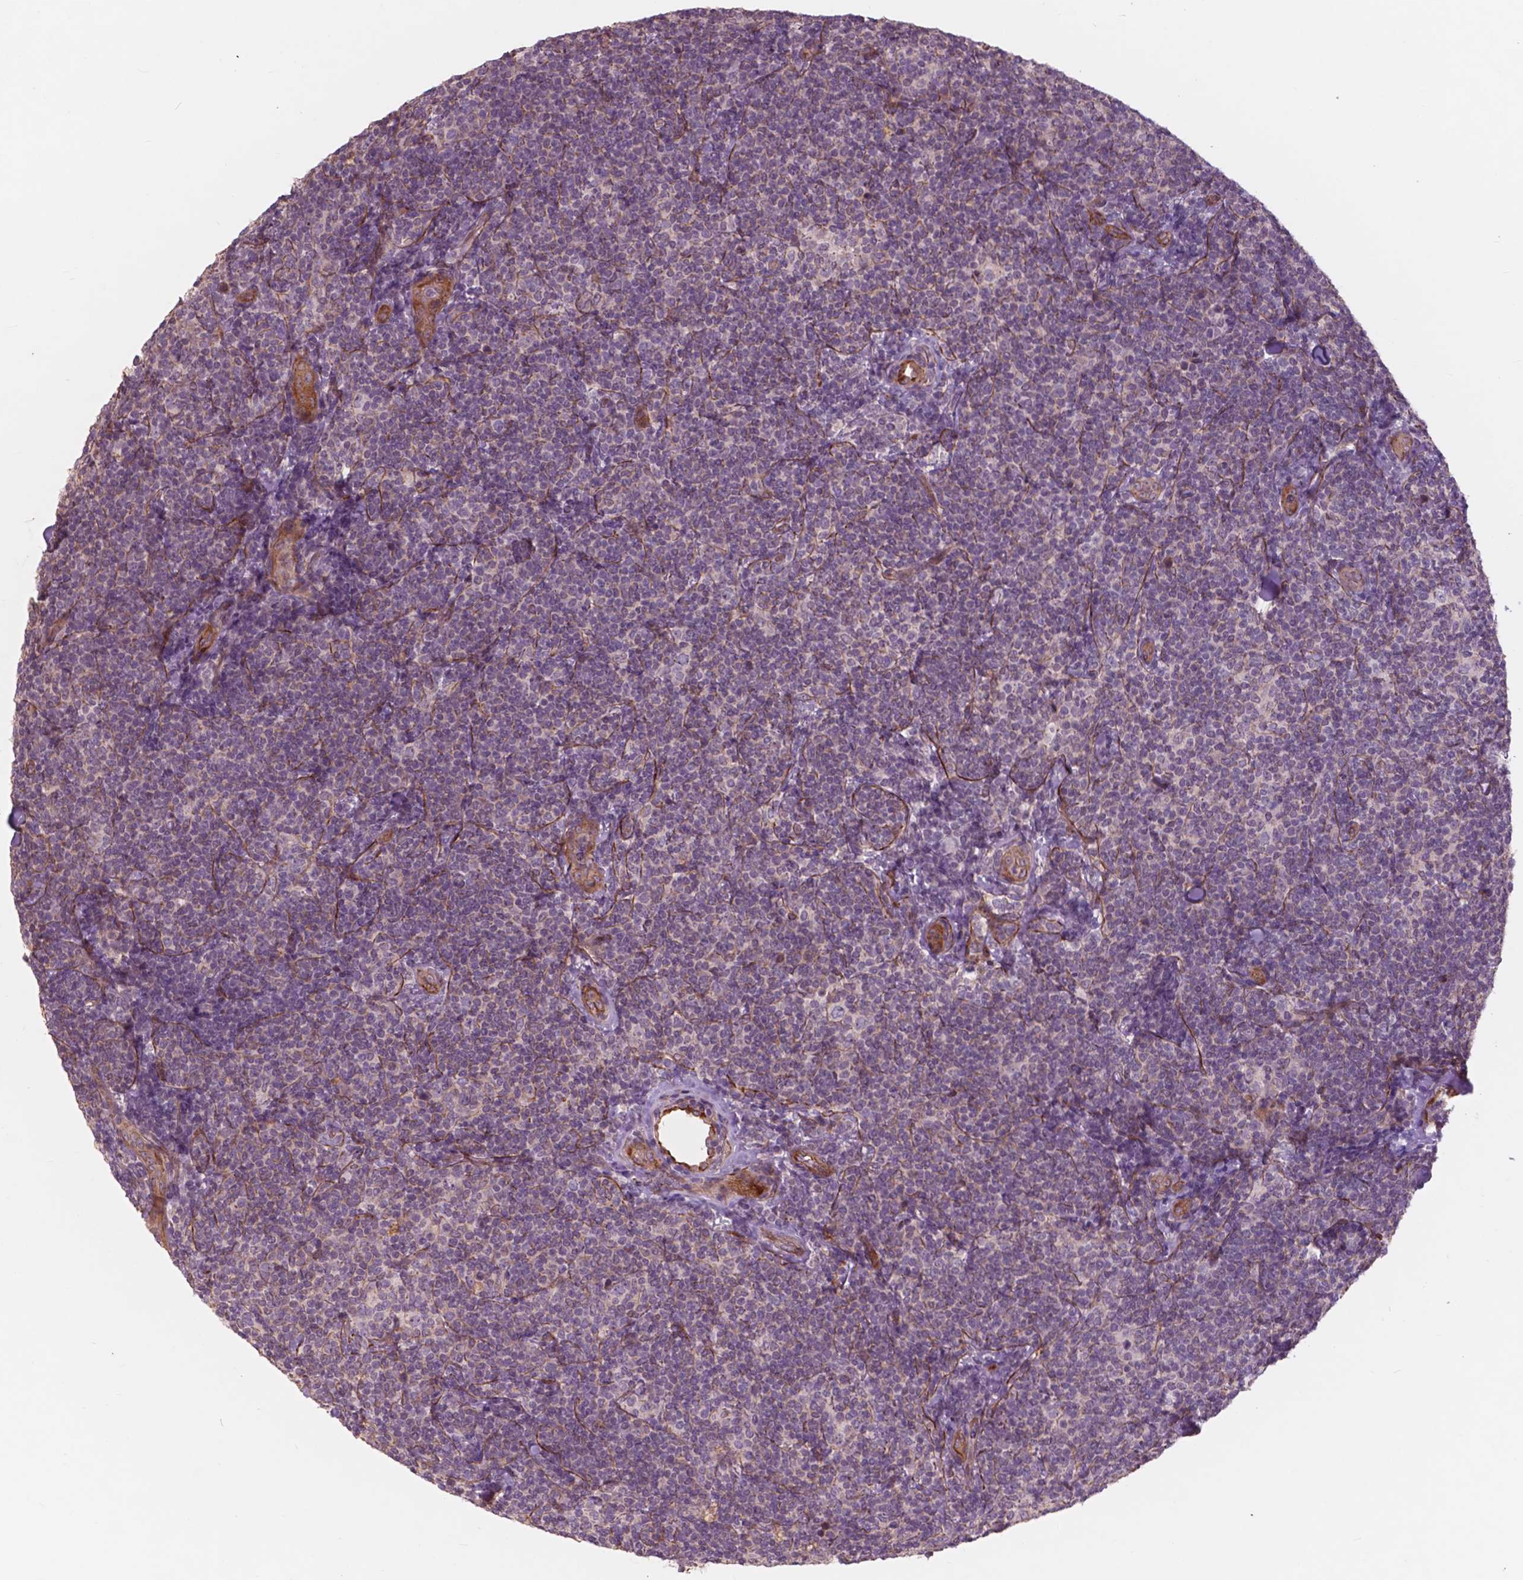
{"staining": {"intensity": "negative", "quantity": "none", "location": "none"}, "tissue": "lymphoma", "cell_type": "Tumor cells", "image_type": "cancer", "snomed": [{"axis": "morphology", "description": "Malignant lymphoma, non-Hodgkin's type, Low grade"}, {"axis": "topography", "description": "Lymph node"}], "caption": "Photomicrograph shows no significant protein positivity in tumor cells of lymphoma.", "gene": "RFPL4B", "patient": {"sex": "female", "age": 56}}